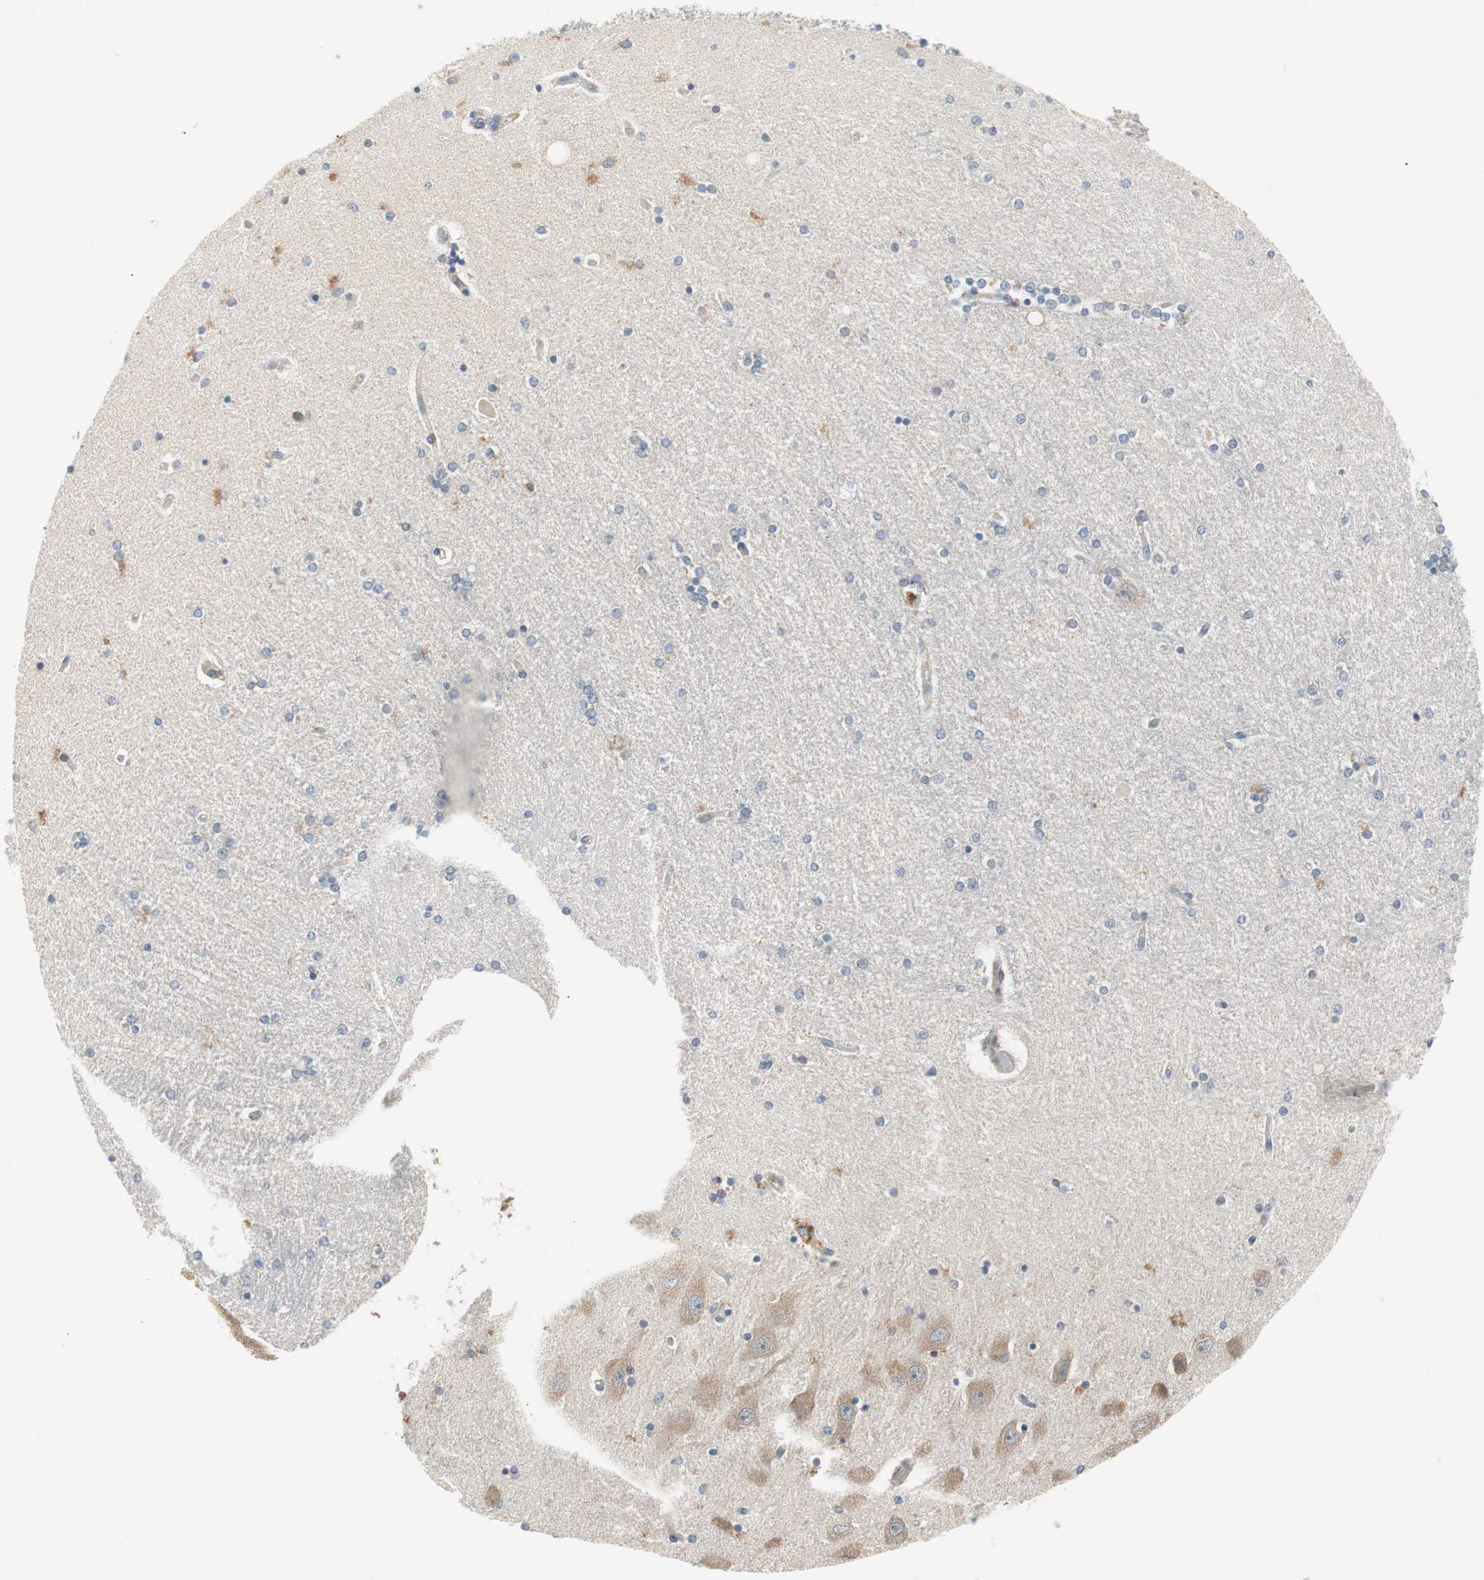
{"staining": {"intensity": "moderate", "quantity": "<25%", "location": "cytoplasmic/membranous"}, "tissue": "hippocampus", "cell_type": "Glial cells", "image_type": "normal", "snomed": [{"axis": "morphology", "description": "Normal tissue, NOS"}, {"axis": "topography", "description": "Hippocampus"}], "caption": "Unremarkable hippocampus displays moderate cytoplasmic/membranous staining in about <25% of glial cells (brown staining indicates protein expression, while blue staining denotes nuclei)..", "gene": "FADS2", "patient": {"sex": "female", "age": 54}}